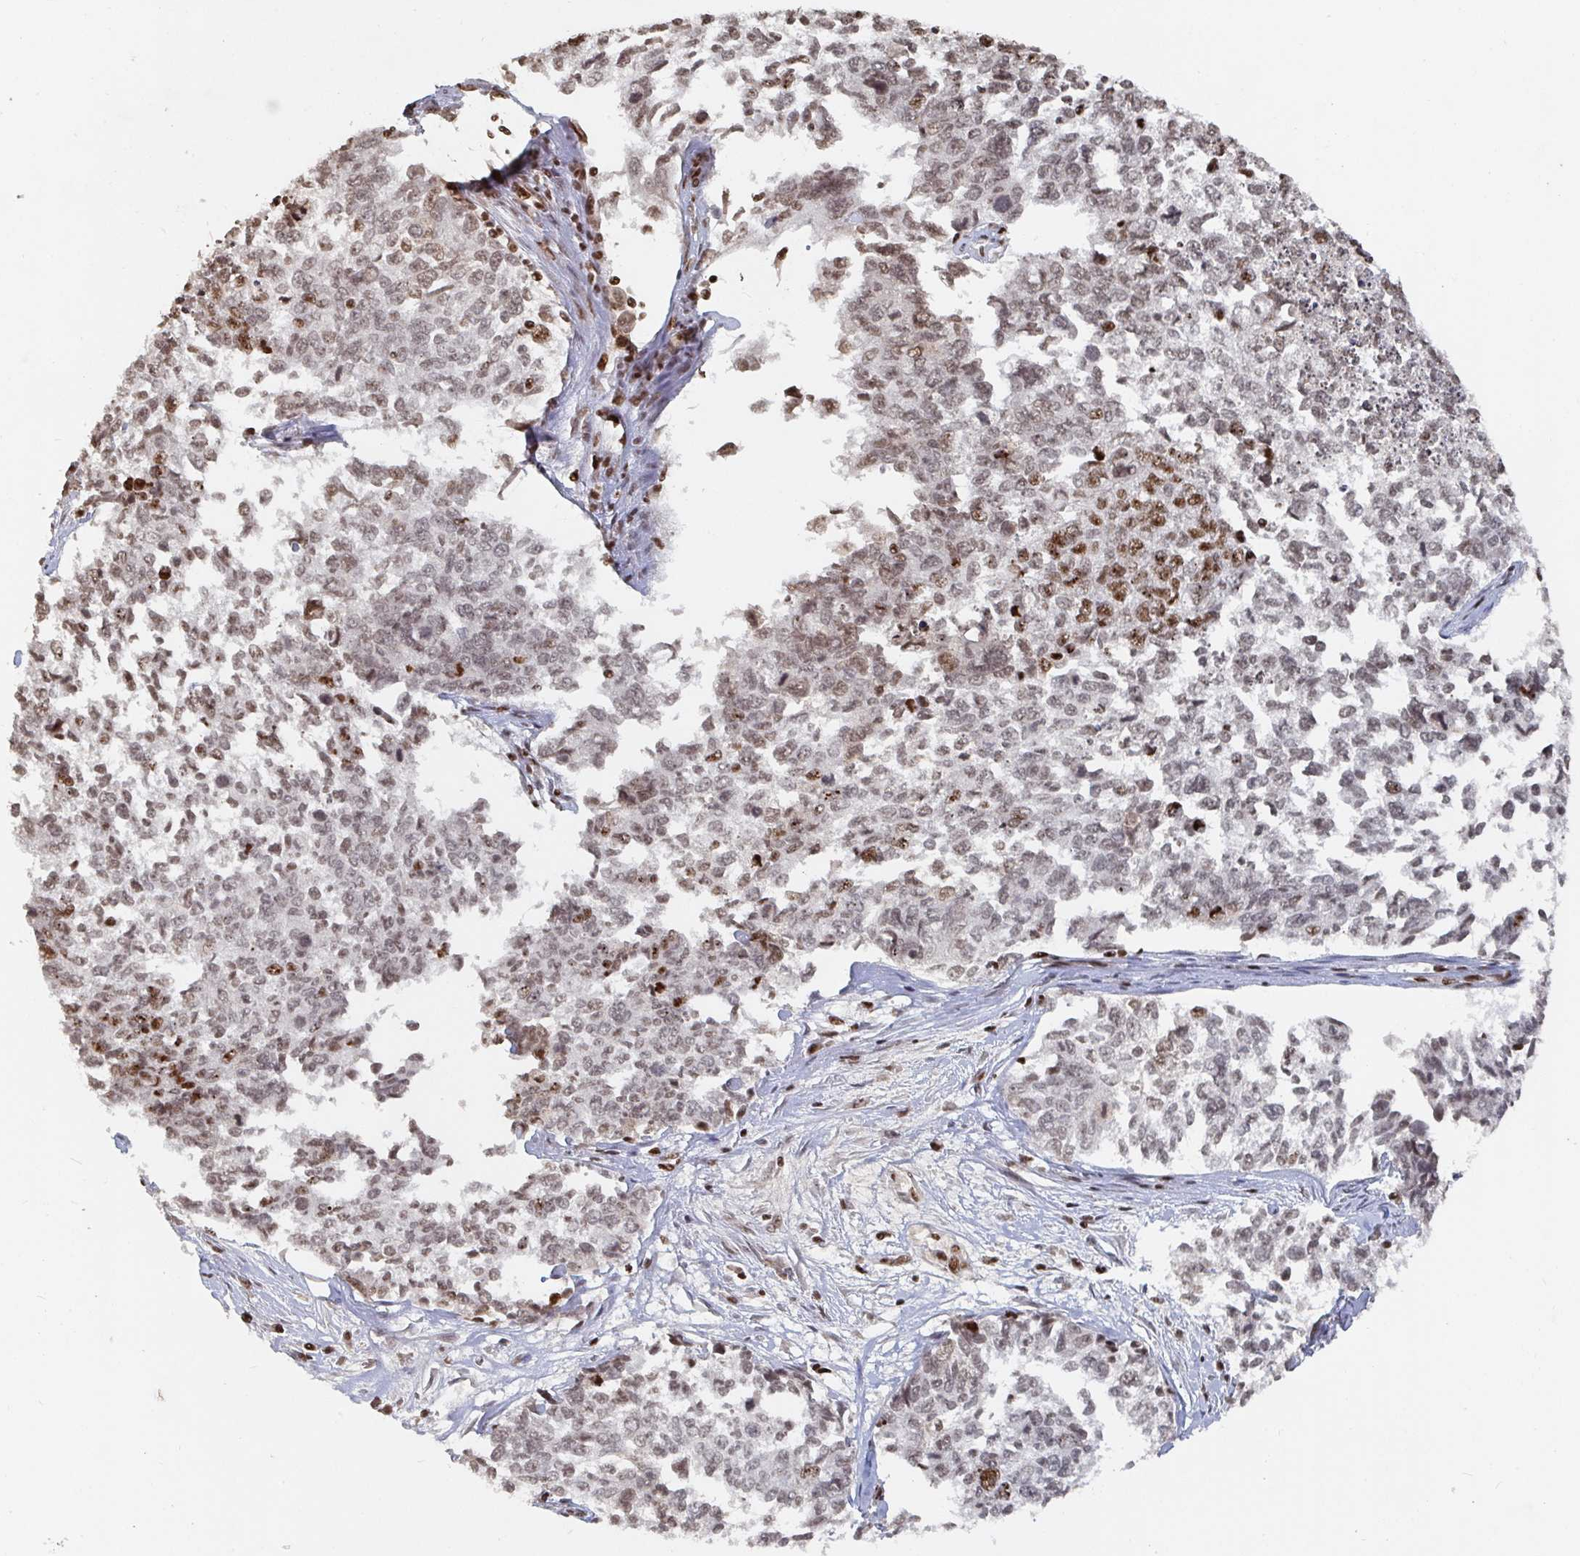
{"staining": {"intensity": "moderate", "quantity": ">75%", "location": "nuclear"}, "tissue": "cervical cancer", "cell_type": "Tumor cells", "image_type": "cancer", "snomed": [{"axis": "morphology", "description": "Adenocarcinoma, NOS"}, {"axis": "topography", "description": "Cervix"}], "caption": "About >75% of tumor cells in adenocarcinoma (cervical) reveal moderate nuclear protein expression as visualized by brown immunohistochemical staining.", "gene": "ZDHHC12", "patient": {"sex": "female", "age": 63}}